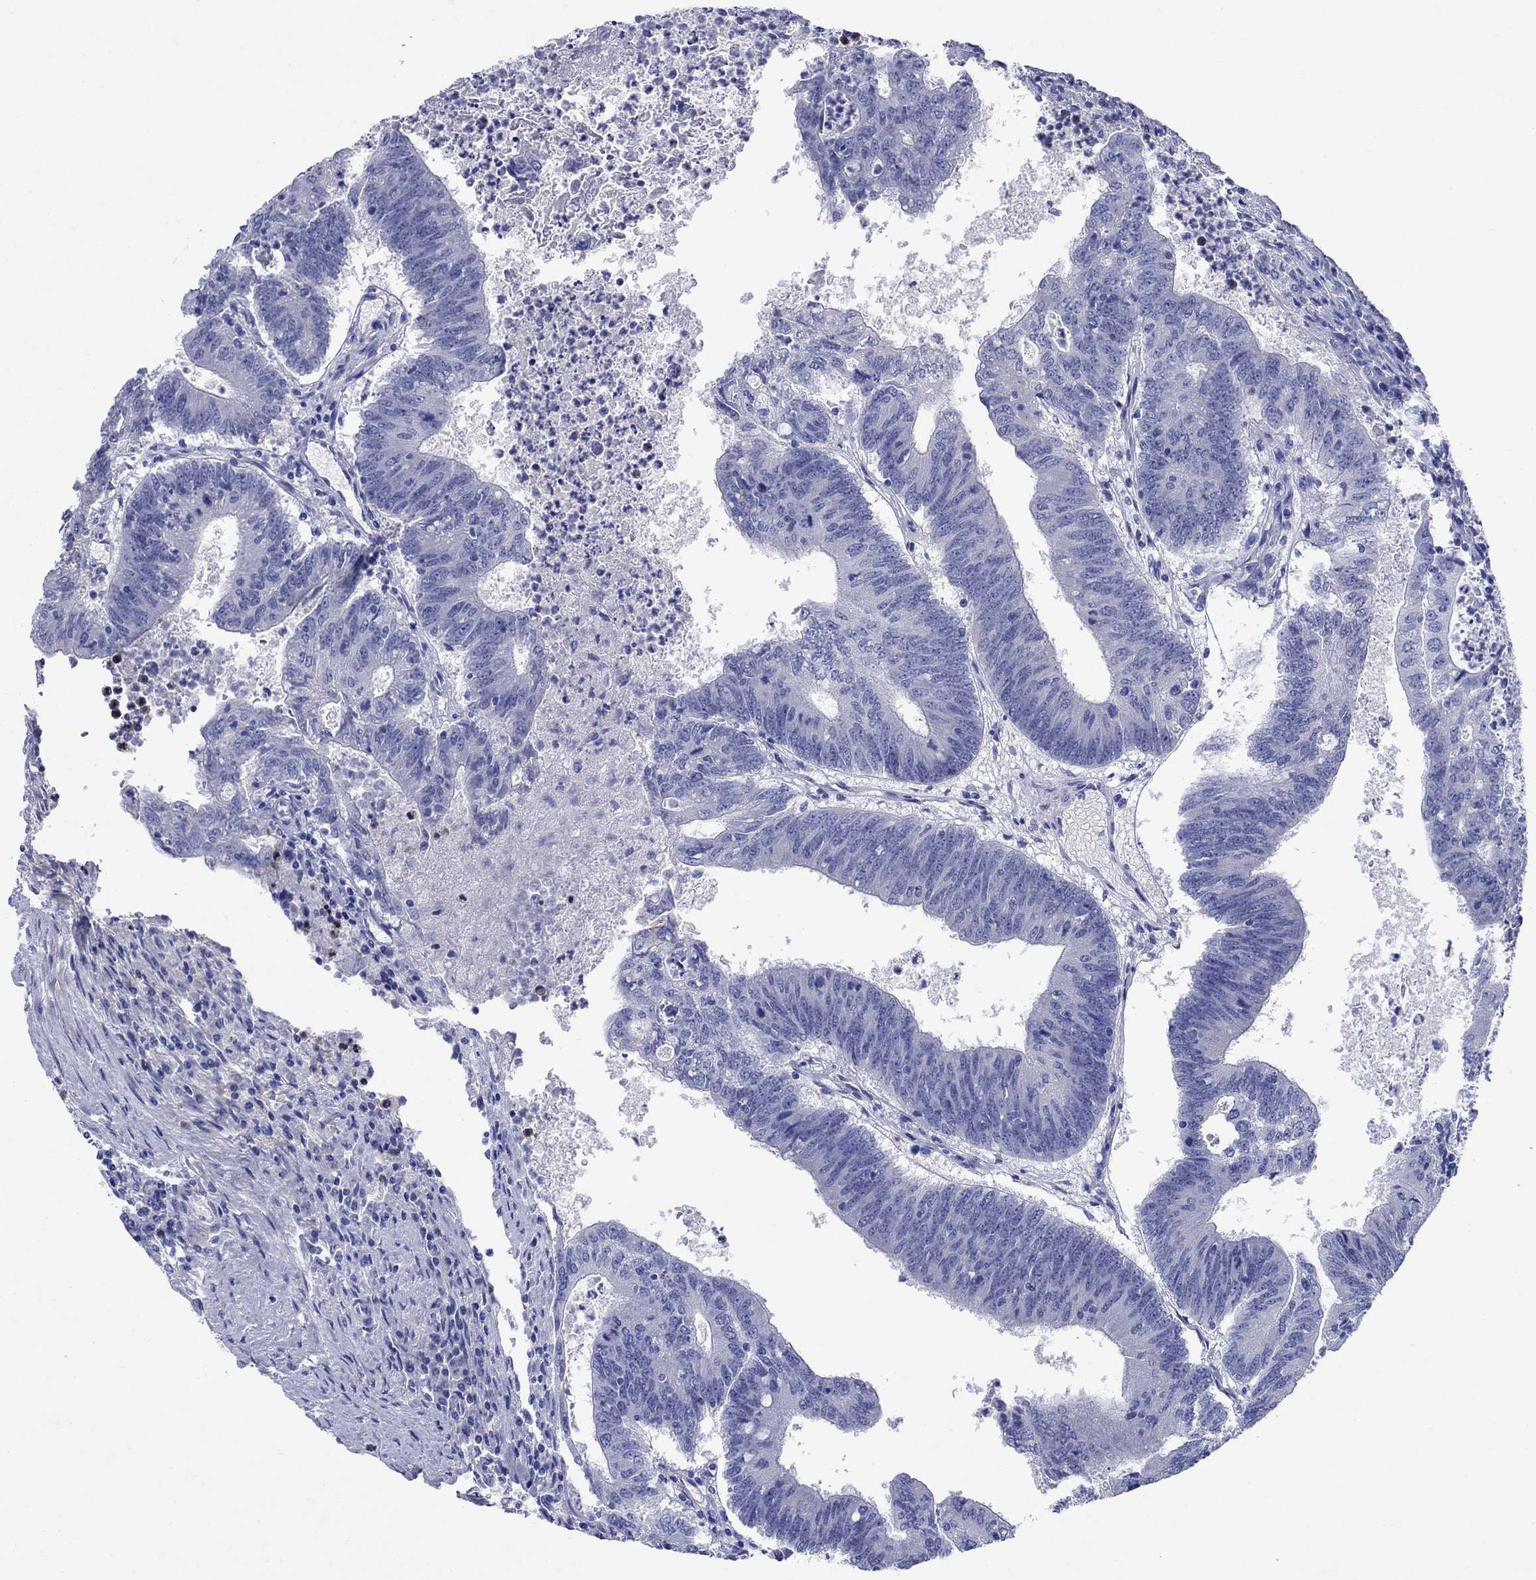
{"staining": {"intensity": "negative", "quantity": "none", "location": "none"}, "tissue": "colorectal cancer", "cell_type": "Tumor cells", "image_type": "cancer", "snomed": [{"axis": "morphology", "description": "Adenocarcinoma, NOS"}, {"axis": "topography", "description": "Colon"}], "caption": "High magnification brightfield microscopy of colorectal cancer (adenocarcinoma) stained with DAB (3,3'-diaminobenzidine) (brown) and counterstained with hematoxylin (blue): tumor cells show no significant expression.", "gene": "SULT2B1", "patient": {"sex": "female", "age": 70}}